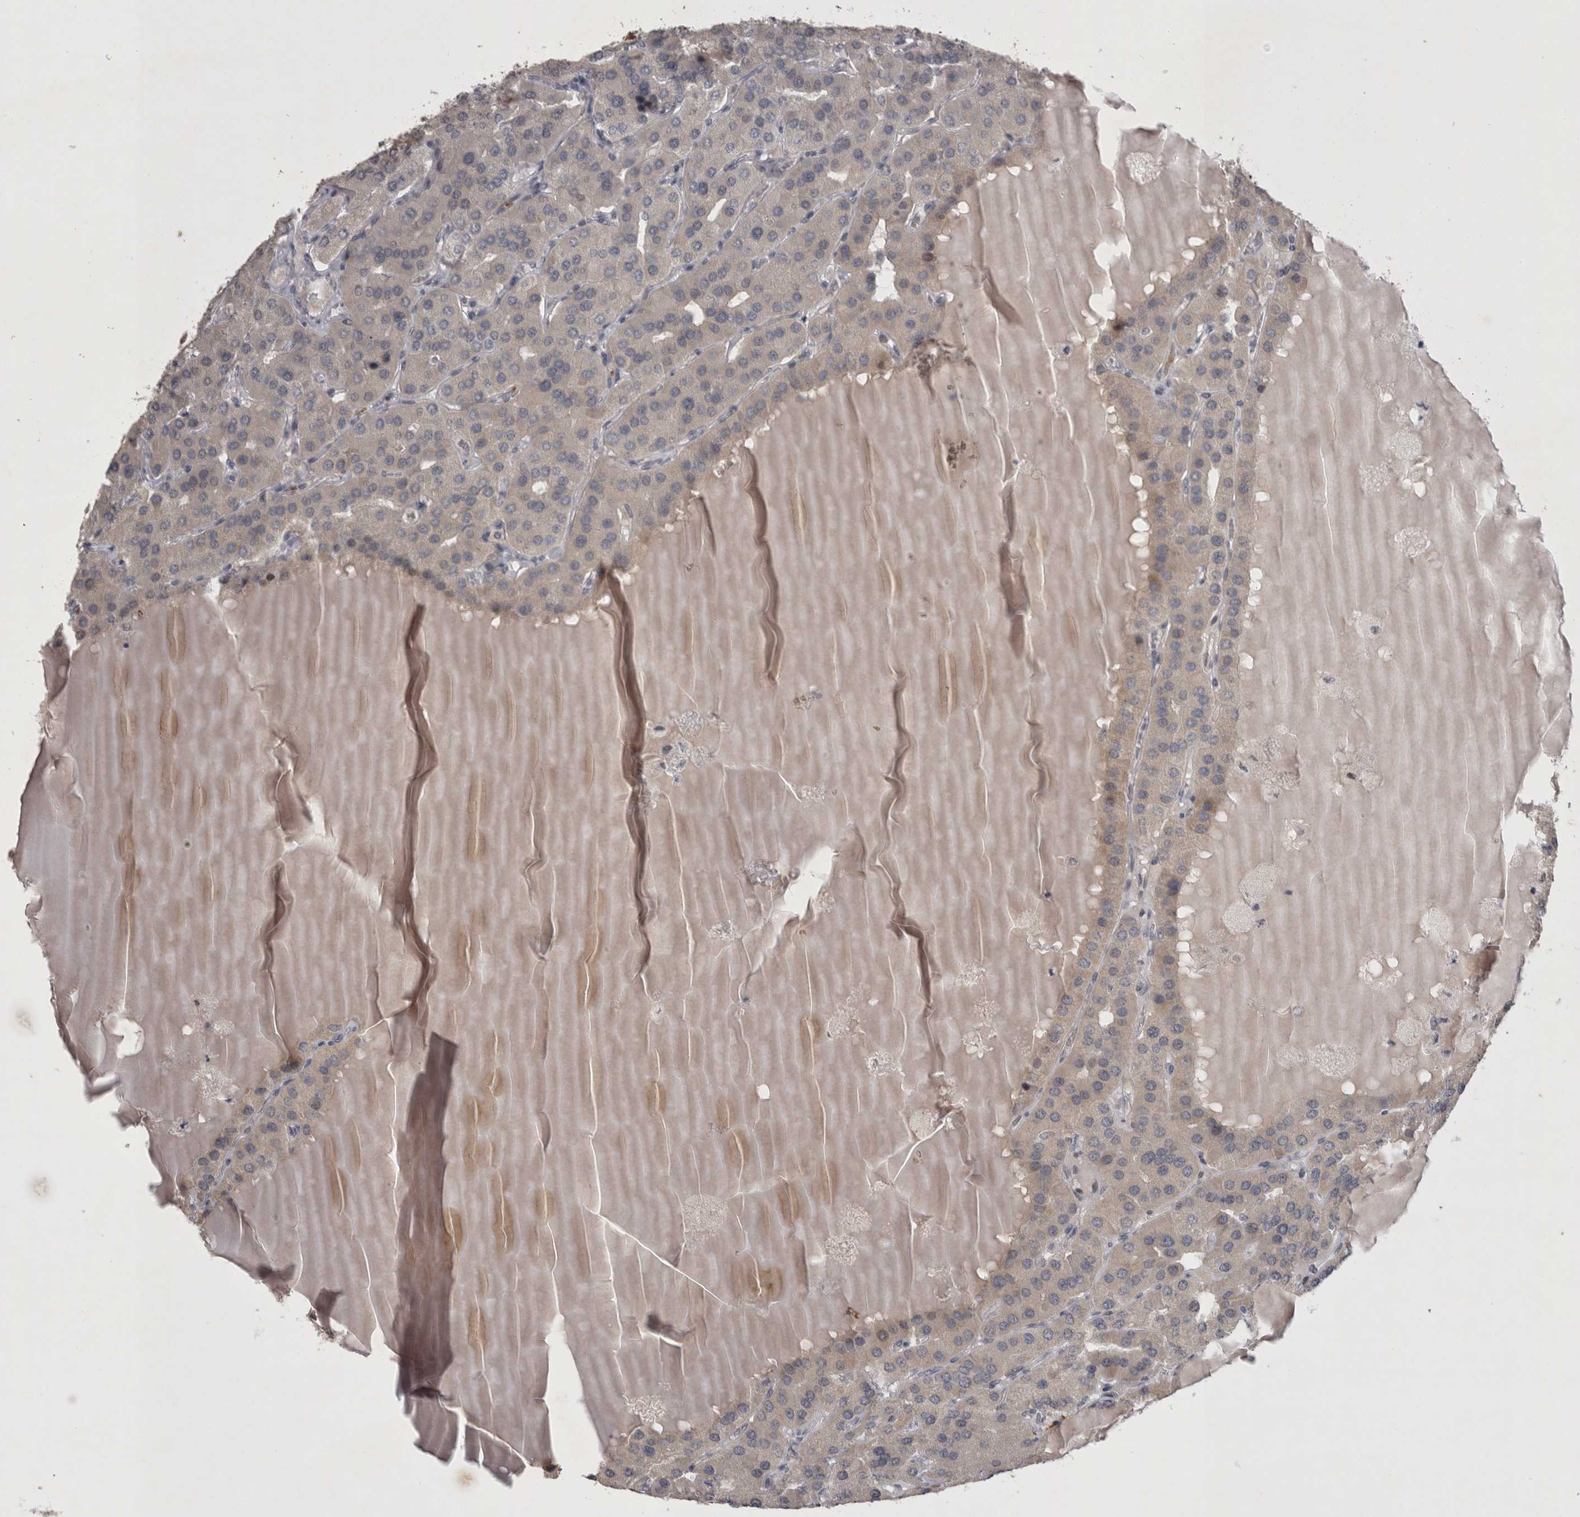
{"staining": {"intensity": "strong", "quantity": "<25%", "location": "nuclear"}, "tissue": "parathyroid gland", "cell_type": "Glandular cells", "image_type": "normal", "snomed": [{"axis": "morphology", "description": "Normal tissue, NOS"}, {"axis": "morphology", "description": "Adenoma, NOS"}, {"axis": "topography", "description": "Parathyroid gland"}], "caption": "The image demonstrates staining of unremarkable parathyroid gland, revealing strong nuclear protein staining (brown color) within glandular cells. (IHC, brightfield microscopy, high magnification).", "gene": "IFI44", "patient": {"sex": "female", "age": 86}}